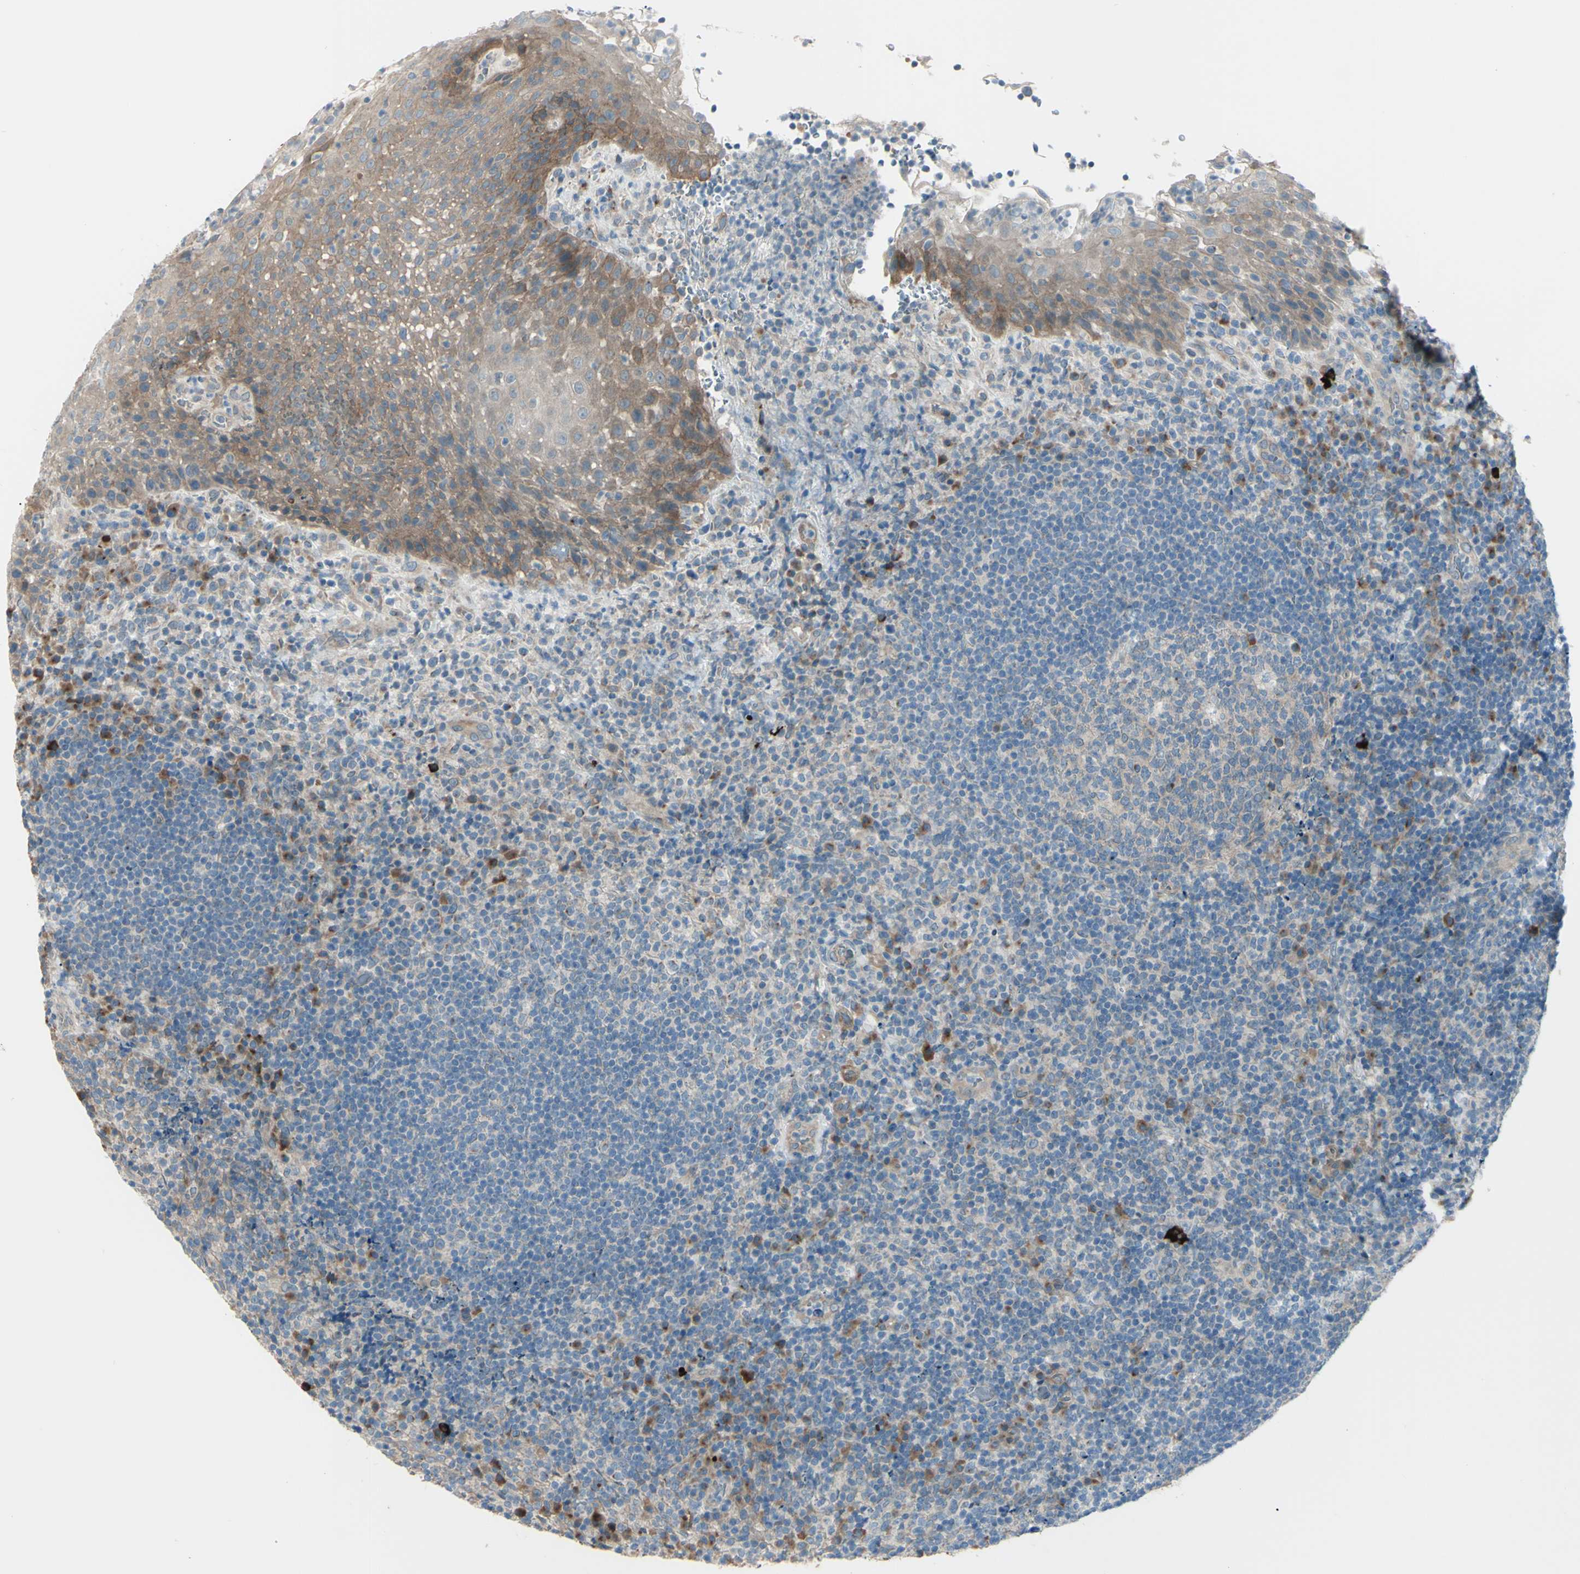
{"staining": {"intensity": "weak", "quantity": "25%-75%", "location": "cytoplasmic/membranous"}, "tissue": "lymphoma", "cell_type": "Tumor cells", "image_type": "cancer", "snomed": [{"axis": "morphology", "description": "Malignant lymphoma, non-Hodgkin's type, High grade"}, {"axis": "topography", "description": "Tonsil"}], "caption": "Immunohistochemistry (IHC) of human malignant lymphoma, non-Hodgkin's type (high-grade) exhibits low levels of weak cytoplasmic/membranous staining in about 25%-75% of tumor cells.", "gene": "LRRK1", "patient": {"sex": "female", "age": 36}}